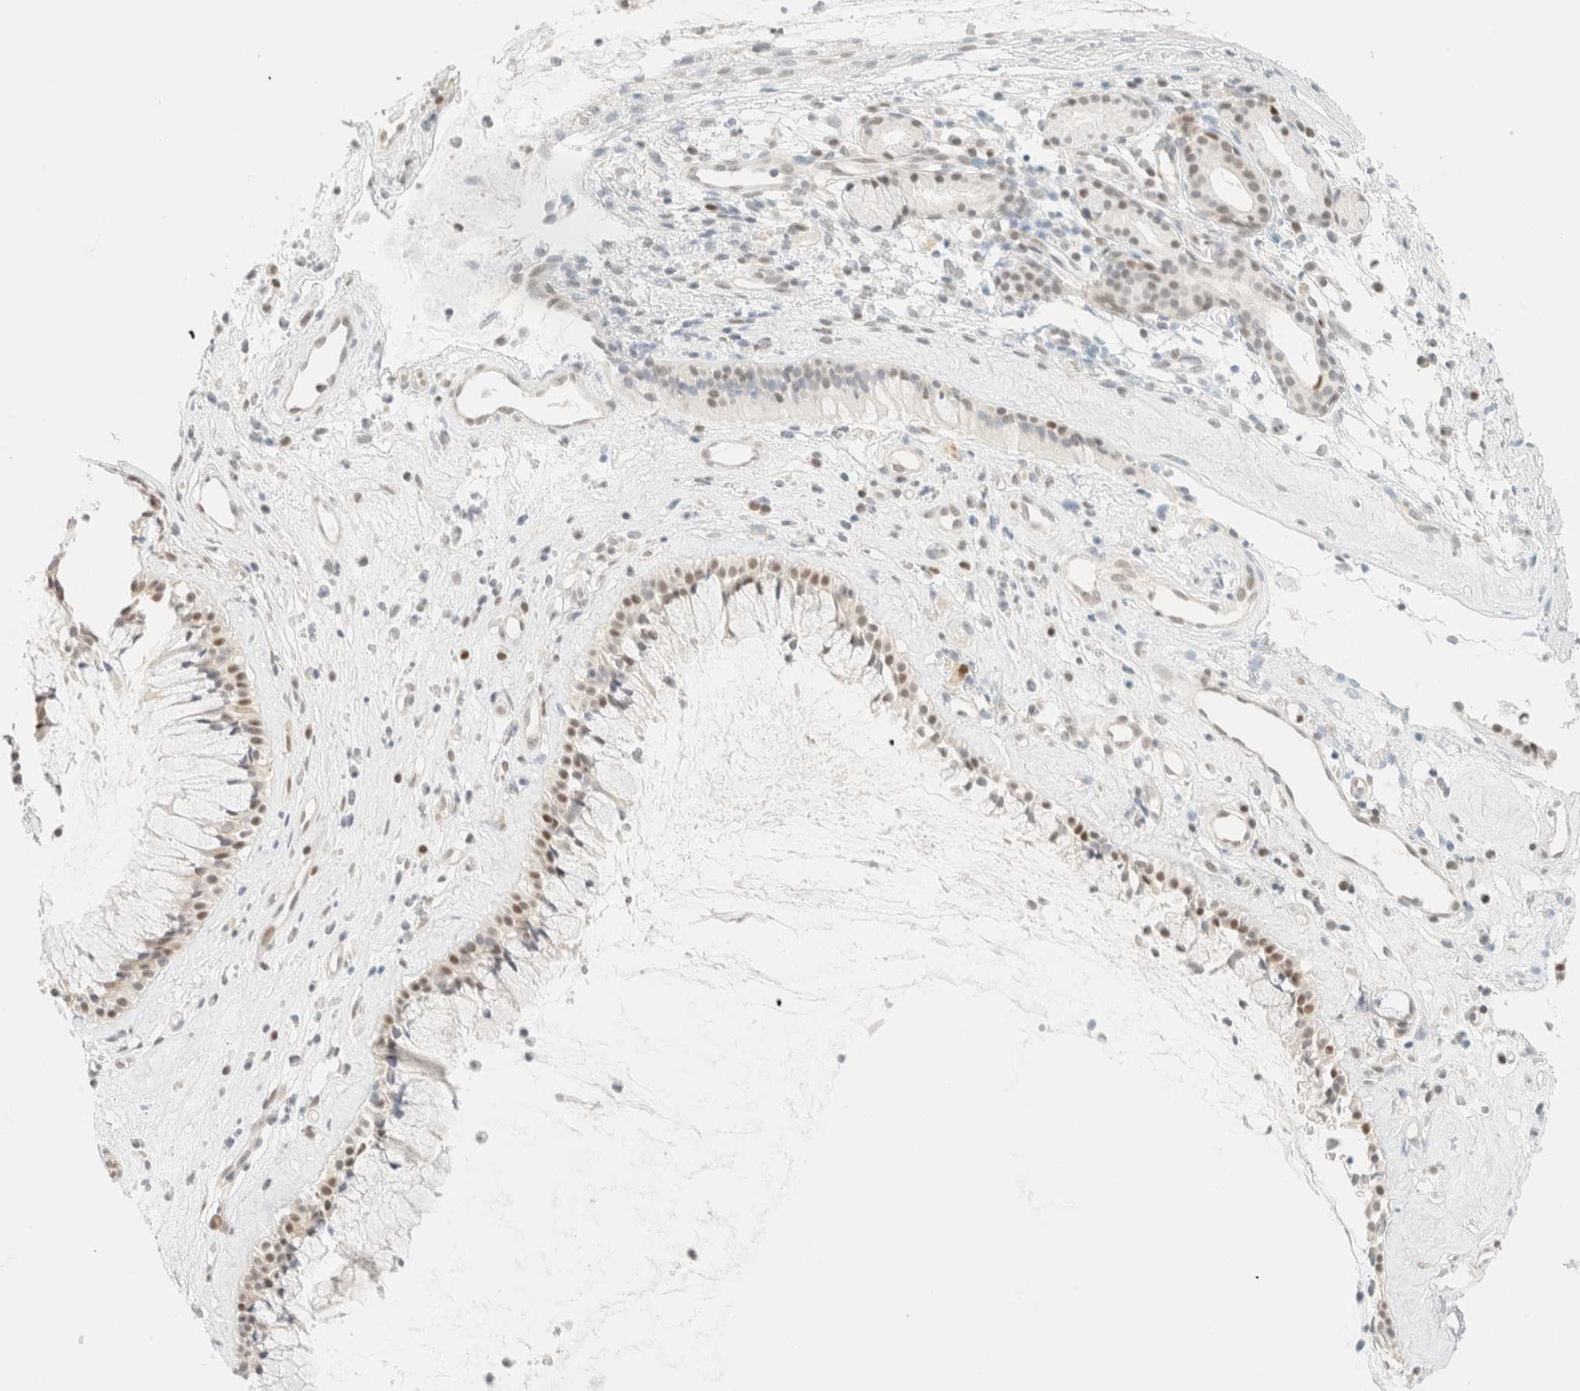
{"staining": {"intensity": "weak", "quantity": "25%-75%", "location": "nuclear"}, "tissue": "nasopharynx", "cell_type": "Respiratory epithelial cells", "image_type": "normal", "snomed": [{"axis": "morphology", "description": "Normal tissue, NOS"}, {"axis": "topography", "description": "Nasopharynx"}], "caption": "The photomicrograph exhibits staining of unremarkable nasopharynx, revealing weak nuclear protein staining (brown color) within respiratory epithelial cells. (Brightfield microscopy of DAB IHC at high magnification).", "gene": "TSR1", "patient": {"sex": "female", "age": 42}}